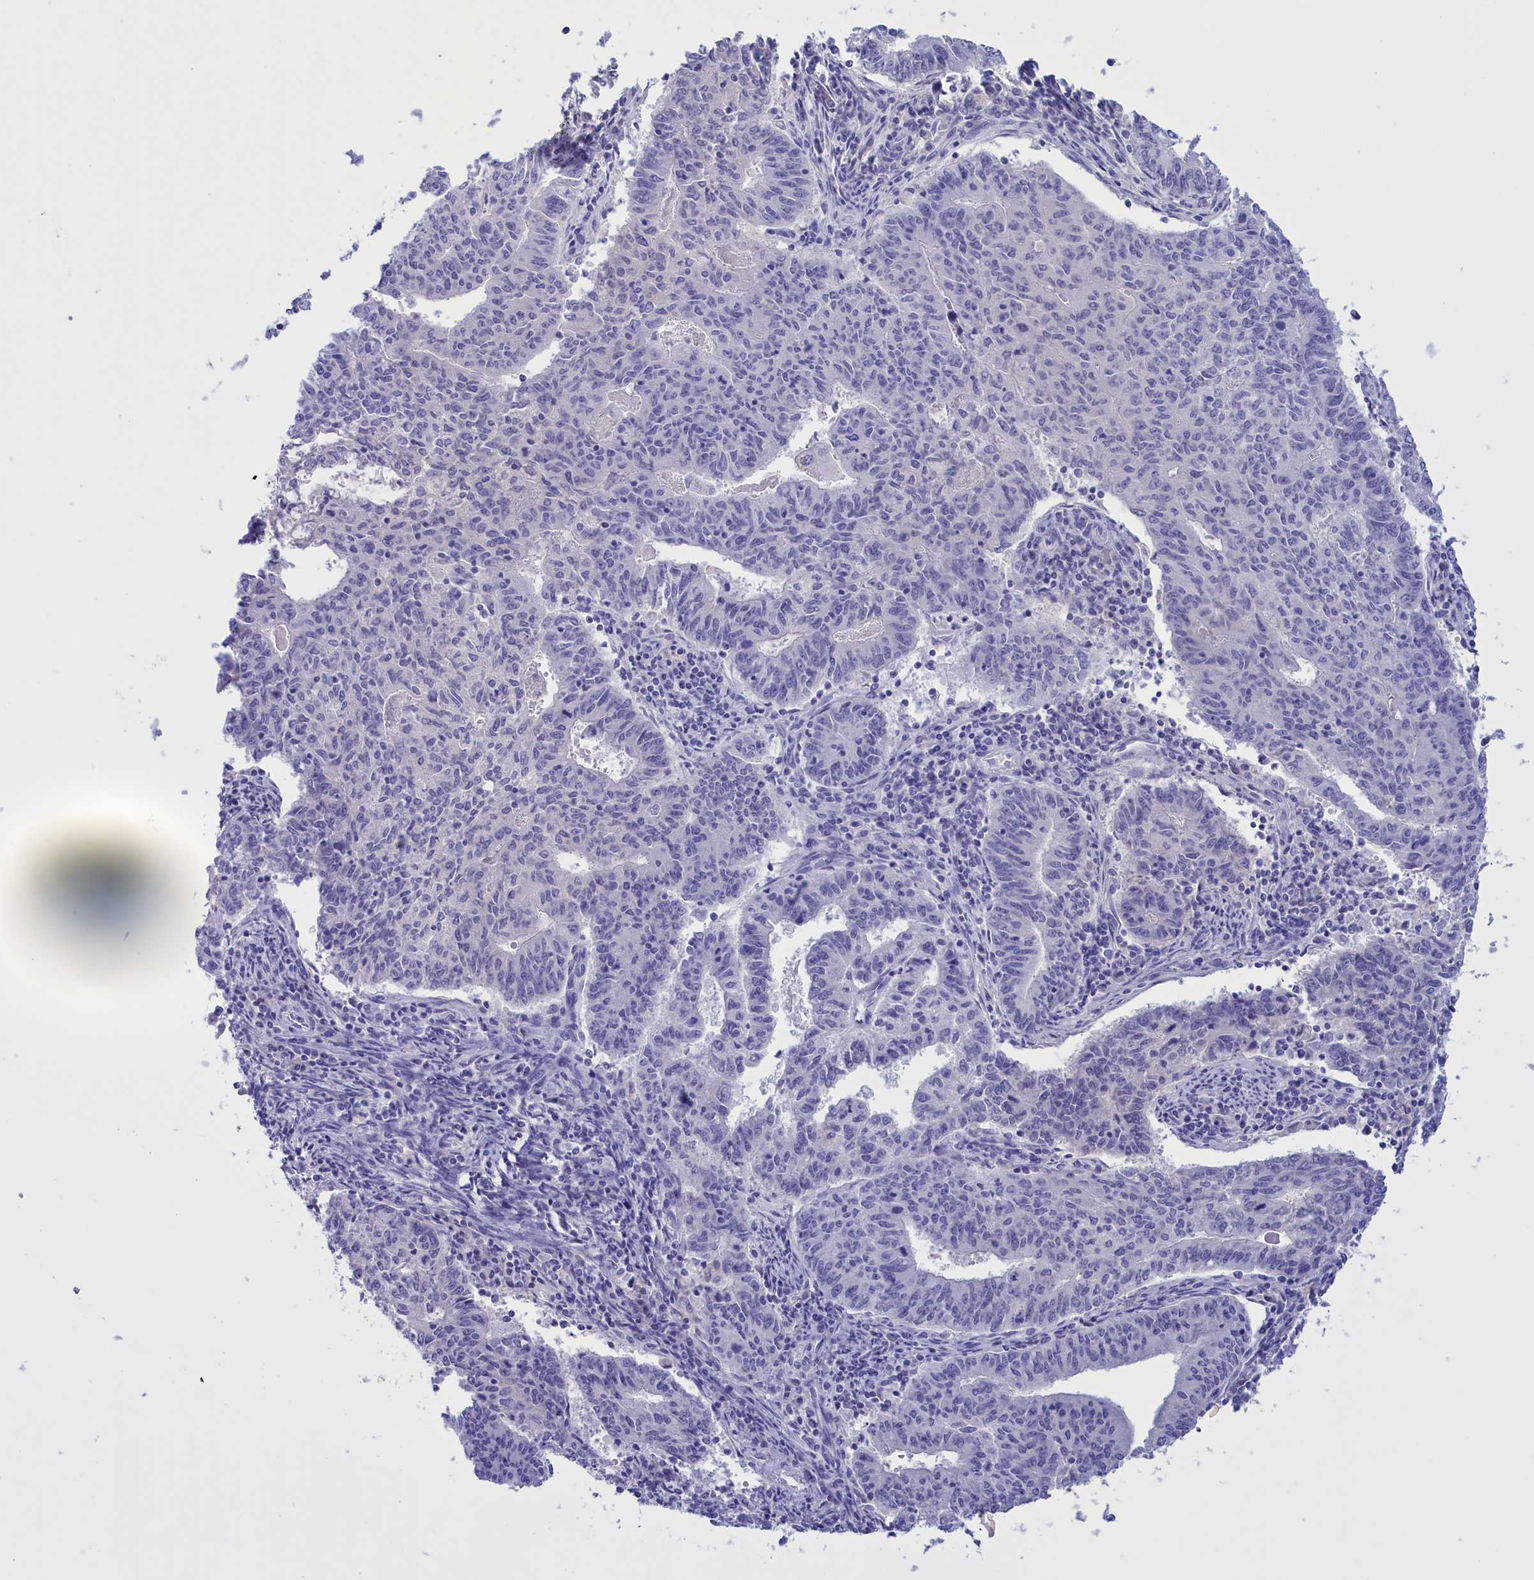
{"staining": {"intensity": "negative", "quantity": "none", "location": "none"}, "tissue": "endometrial cancer", "cell_type": "Tumor cells", "image_type": "cancer", "snomed": [{"axis": "morphology", "description": "Adenocarcinoma, NOS"}, {"axis": "topography", "description": "Endometrium"}], "caption": "A high-resolution histopathology image shows immunohistochemistry staining of adenocarcinoma (endometrial), which reveals no significant staining in tumor cells.", "gene": "PROK2", "patient": {"sex": "female", "age": 59}}